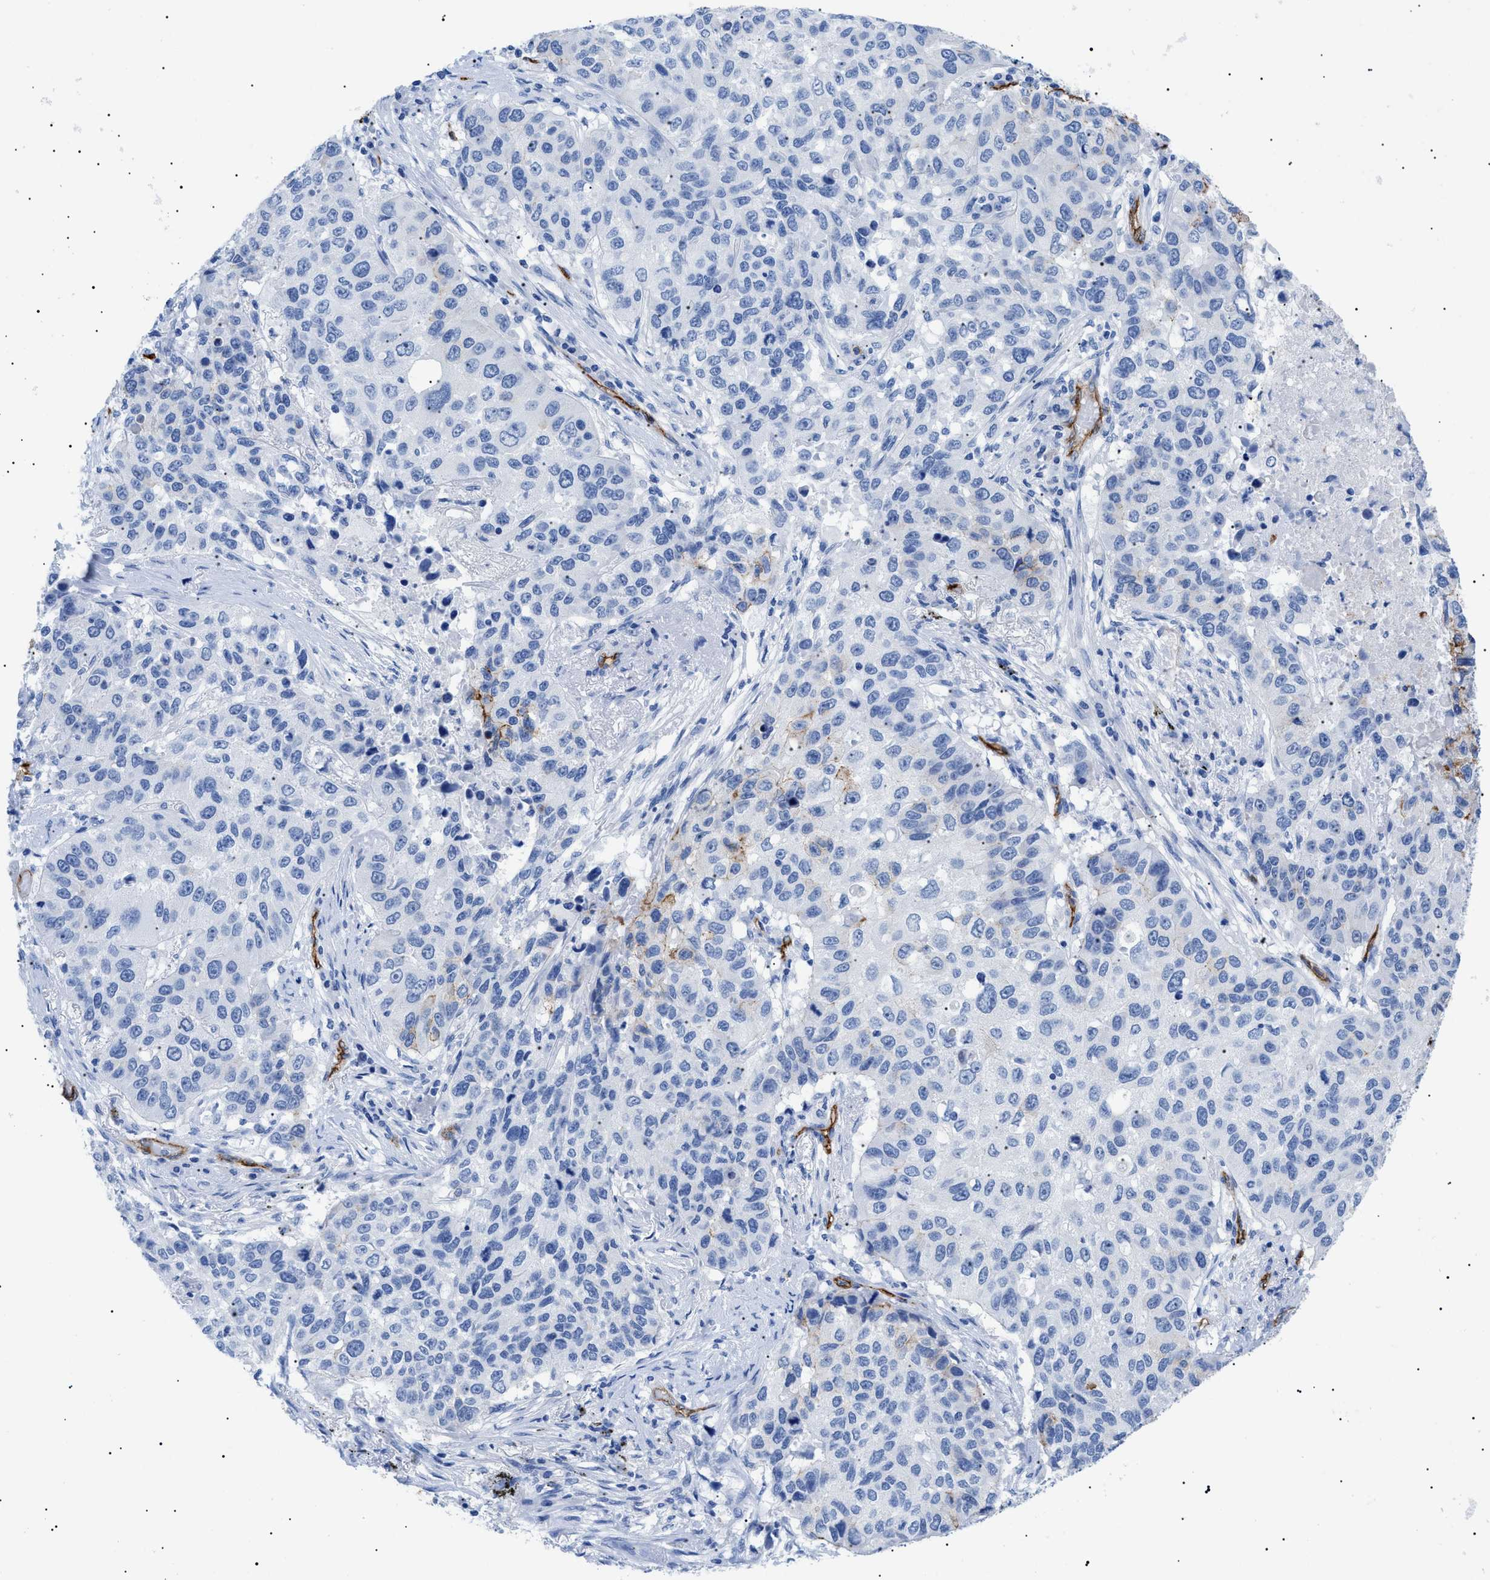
{"staining": {"intensity": "negative", "quantity": "none", "location": "none"}, "tissue": "lung cancer", "cell_type": "Tumor cells", "image_type": "cancer", "snomed": [{"axis": "morphology", "description": "Squamous cell carcinoma, NOS"}, {"axis": "topography", "description": "Lung"}], "caption": "This is an immunohistochemistry image of human lung squamous cell carcinoma. There is no expression in tumor cells.", "gene": "PODXL", "patient": {"sex": "male", "age": 57}}